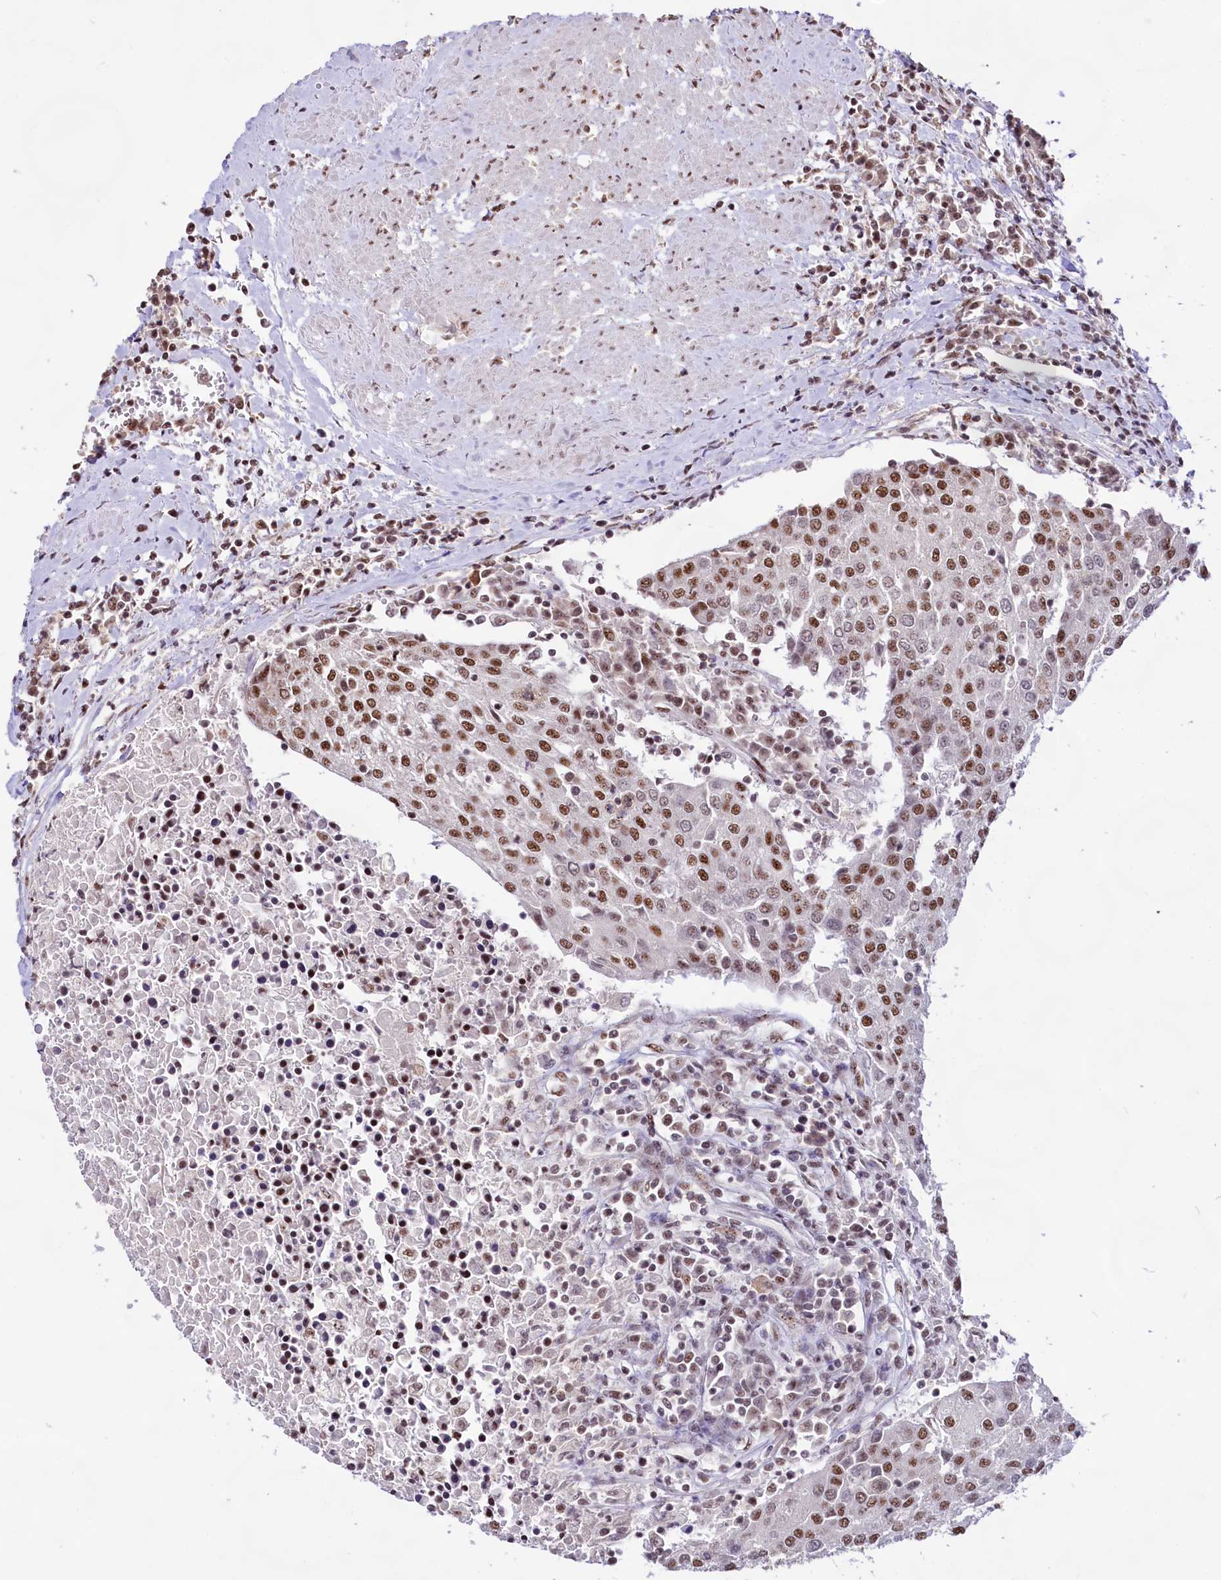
{"staining": {"intensity": "moderate", "quantity": ">75%", "location": "nuclear"}, "tissue": "urothelial cancer", "cell_type": "Tumor cells", "image_type": "cancer", "snomed": [{"axis": "morphology", "description": "Urothelial carcinoma, High grade"}, {"axis": "topography", "description": "Urinary bladder"}], "caption": "Urothelial cancer was stained to show a protein in brown. There is medium levels of moderate nuclear positivity in about >75% of tumor cells. (DAB IHC, brown staining for protein, blue staining for nuclei).", "gene": "HIRA", "patient": {"sex": "female", "age": 85}}